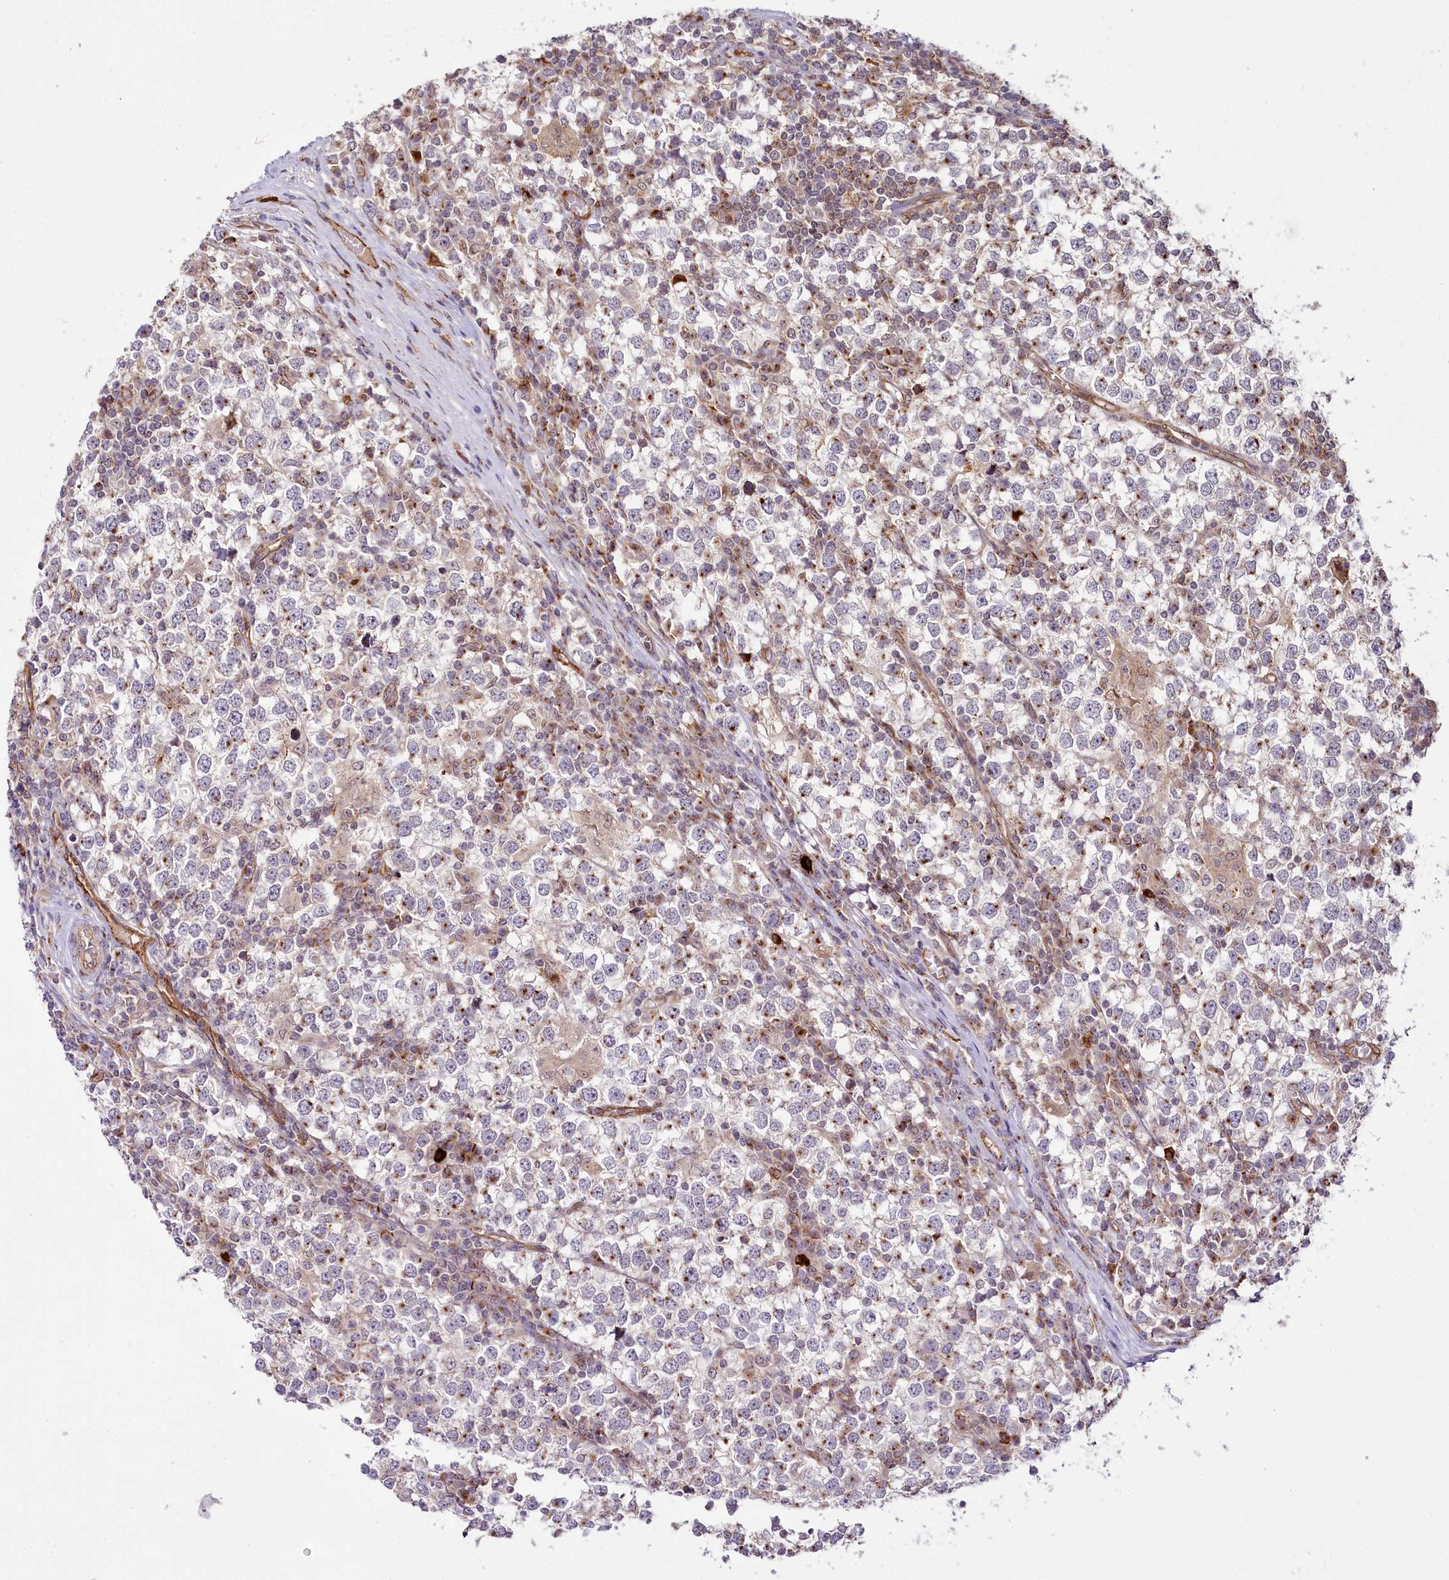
{"staining": {"intensity": "moderate", "quantity": "25%-75%", "location": "cytoplasmic/membranous"}, "tissue": "testis cancer", "cell_type": "Tumor cells", "image_type": "cancer", "snomed": [{"axis": "morphology", "description": "Seminoma, NOS"}, {"axis": "topography", "description": "Testis"}], "caption": "Approximately 25%-75% of tumor cells in human testis seminoma display moderate cytoplasmic/membranous protein positivity as visualized by brown immunohistochemical staining.", "gene": "ALKBH8", "patient": {"sex": "male", "age": 65}}